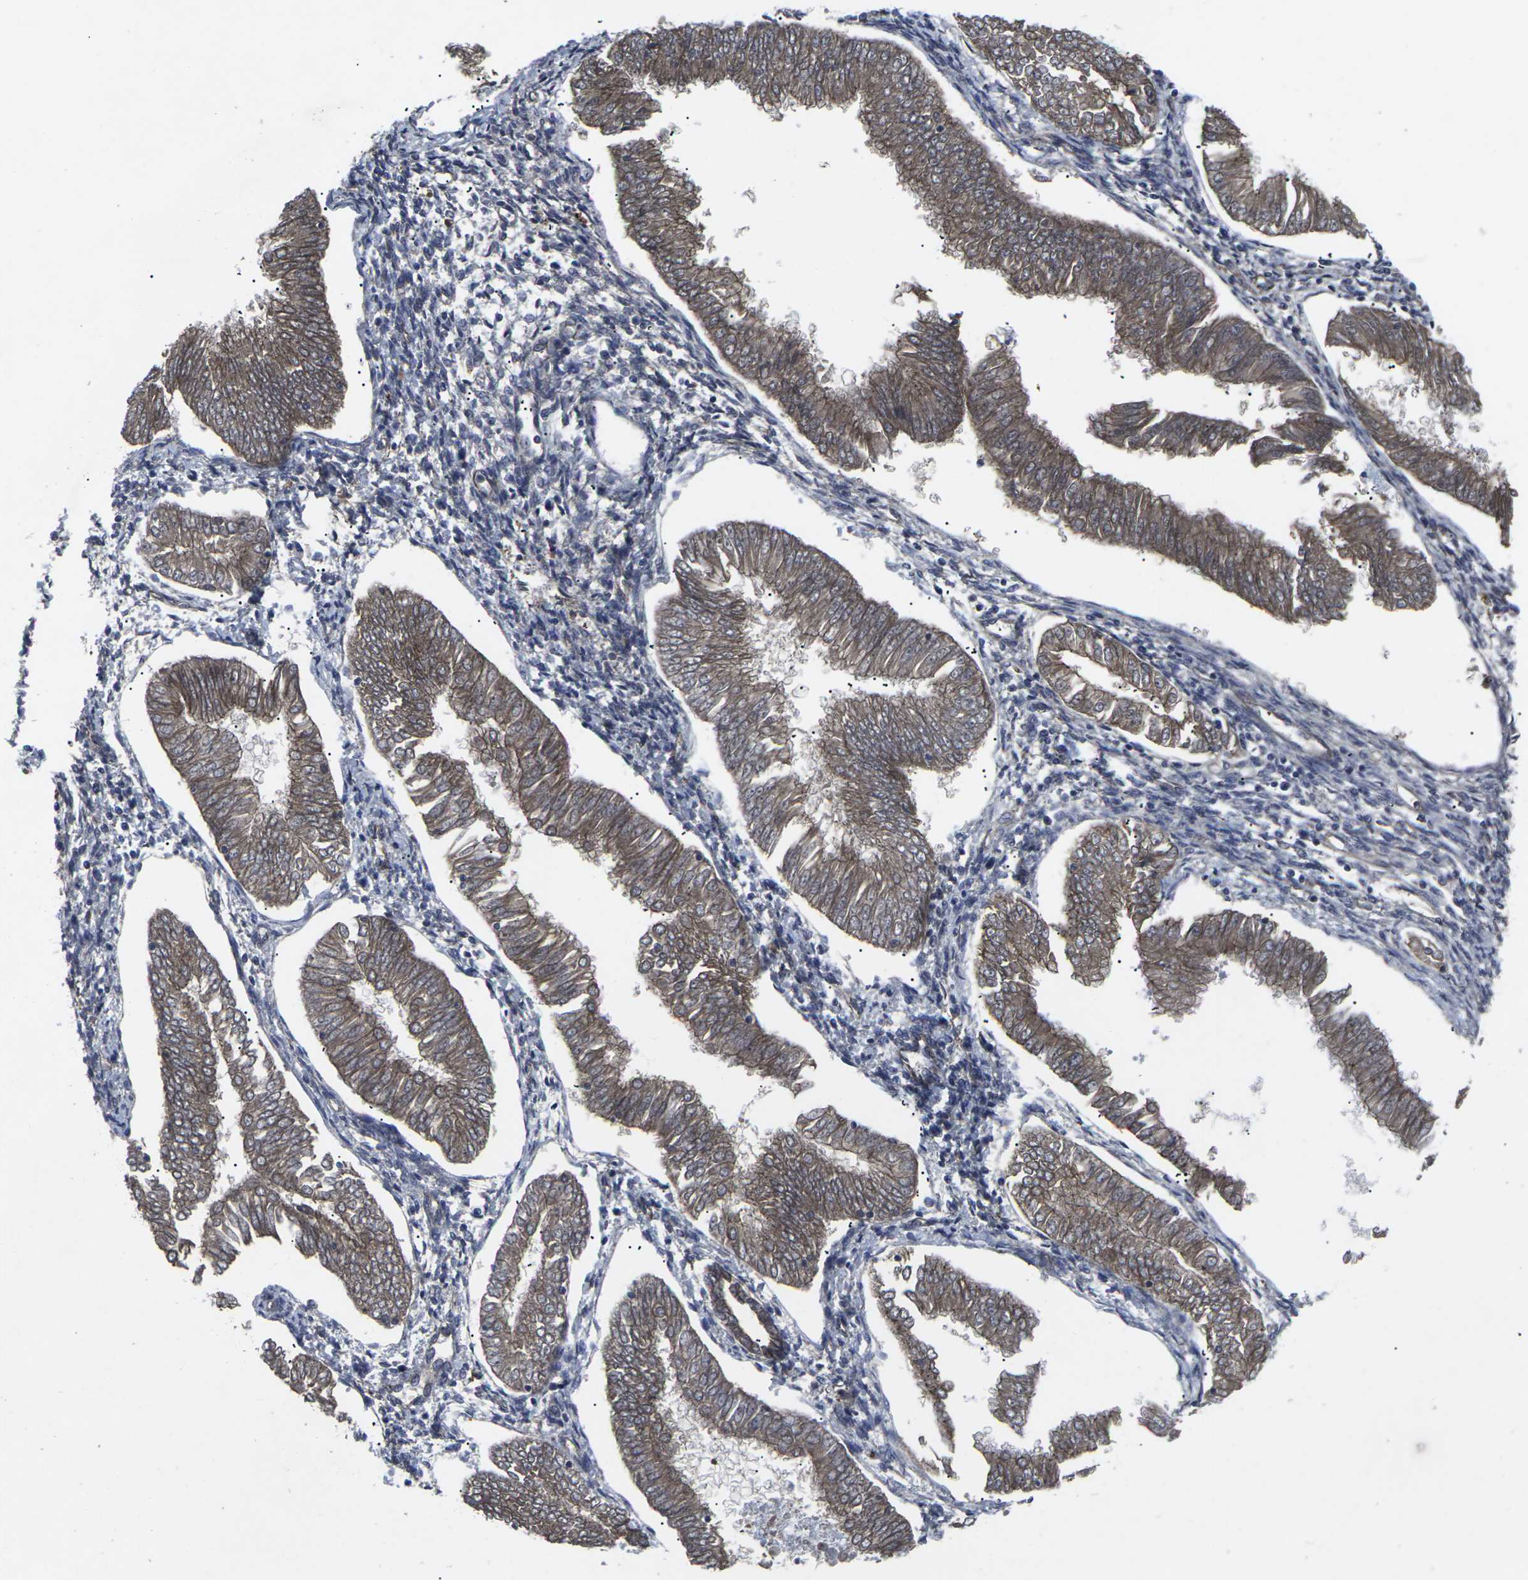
{"staining": {"intensity": "moderate", "quantity": ">75%", "location": "cytoplasmic/membranous"}, "tissue": "endometrial cancer", "cell_type": "Tumor cells", "image_type": "cancer", "snomed": [{"axis": "morphology", "description": "Adenocarcinoma, NOS"}, {"axis": "topography", "description": "Endometrium"}], "caption": "A high-resolution micrograph shows immunohistochemistry staining of endometrial cancer (adenocarcinoma), which shows moderate cytoplasmic/membranous positivity in approximately >75% of tumor cells.", "gene": "MAPKAPK2", "patient": {"sex": "female", "age": 53}}